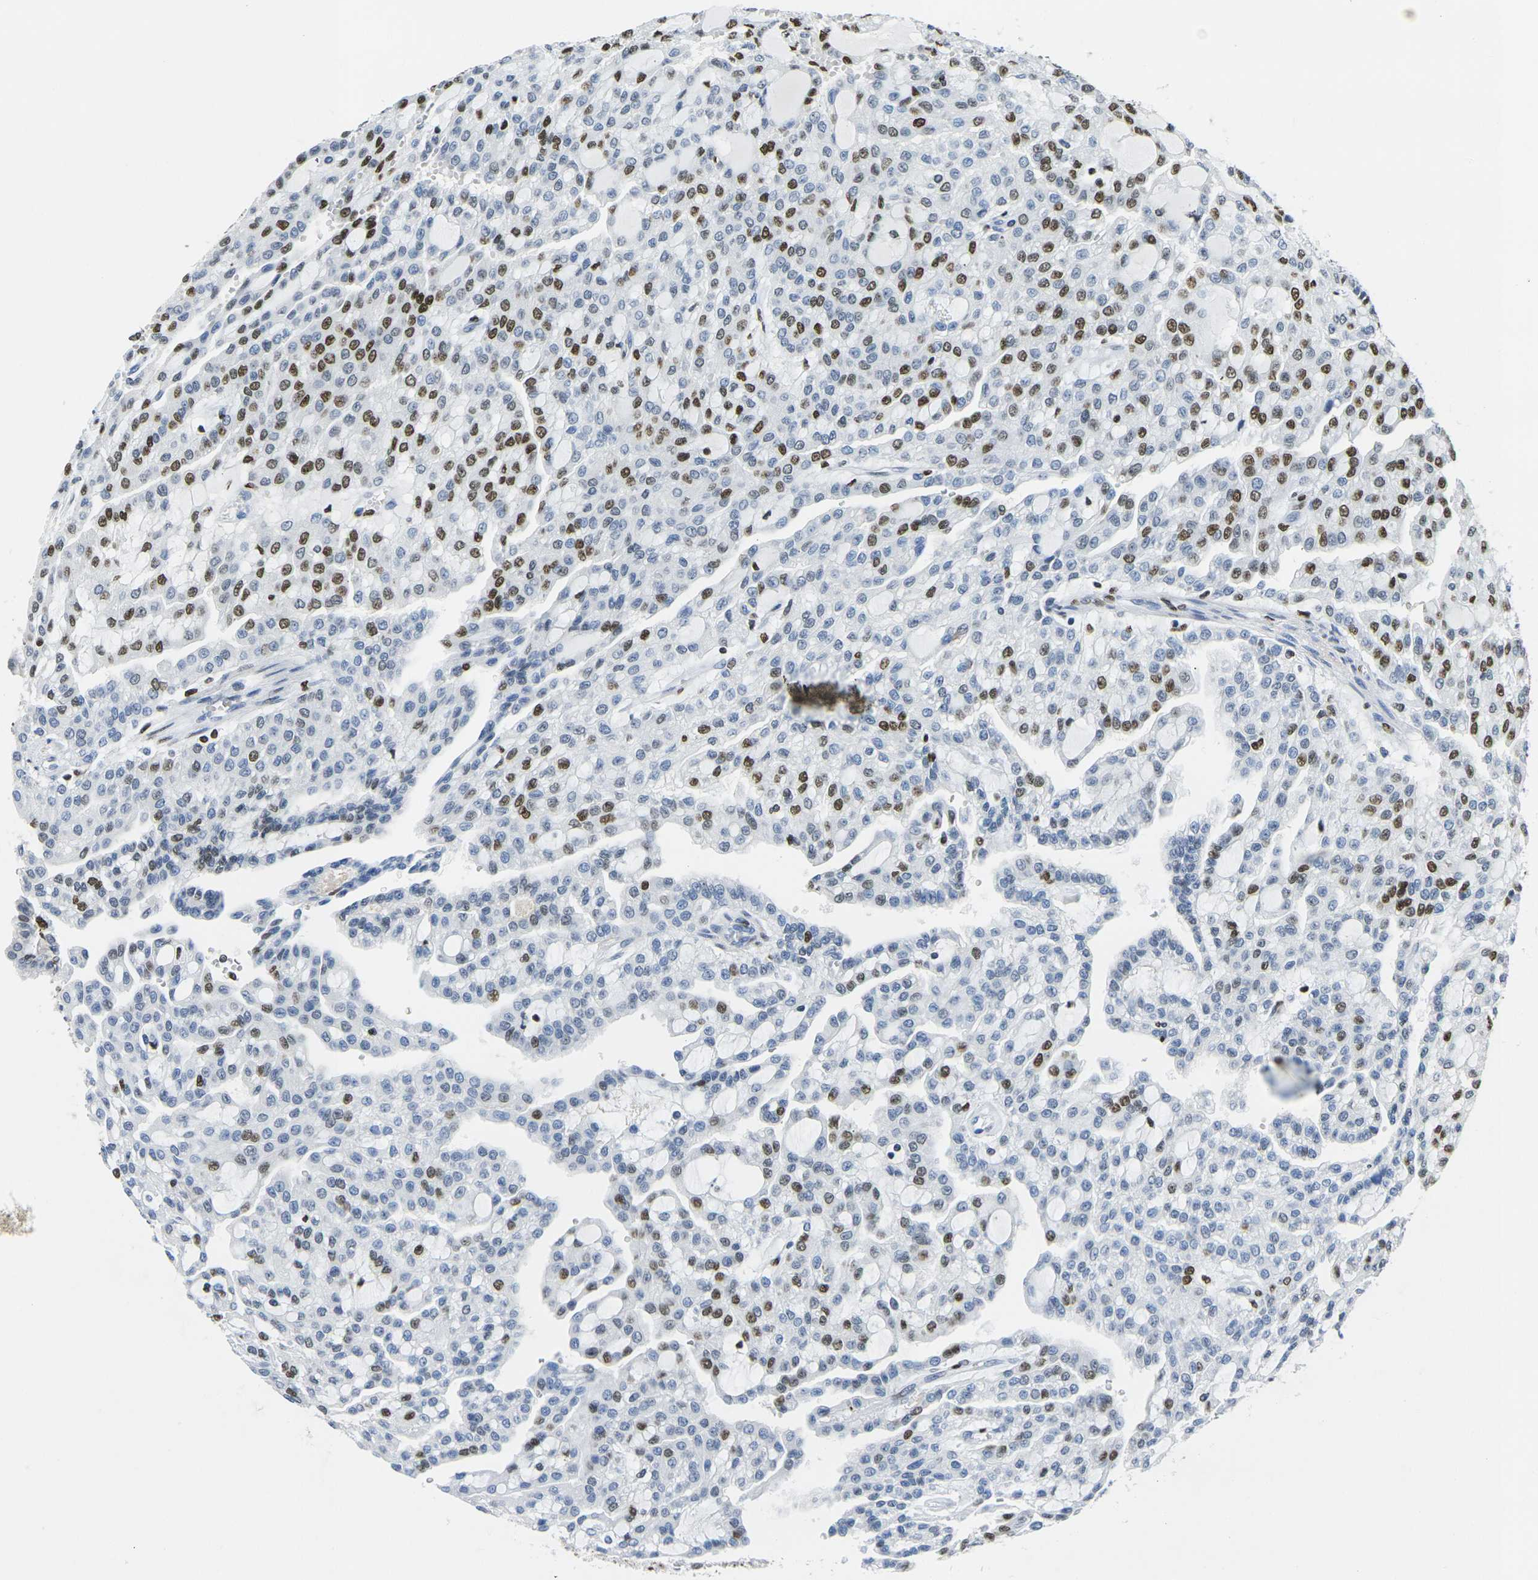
{"staining": {"intensity": "strong", "quantity": "<25%", "location": "nuclear"}, "tissue": "renal cancer", "cell_type": "Tumor cells", "image_type": "cancer", "snomed": [{"axis": "morphology", "description": "Adenocarcinoma, NOS"}, {"axis": "topography", "description": "Kidney"}], "caption": "A brown stain highlights strong nuclear staining of a protein in human adenocarcinoma (renal) tumor cells.", "gene": "DRAXIN", "patient": {"sex": "male", "age": 63}}